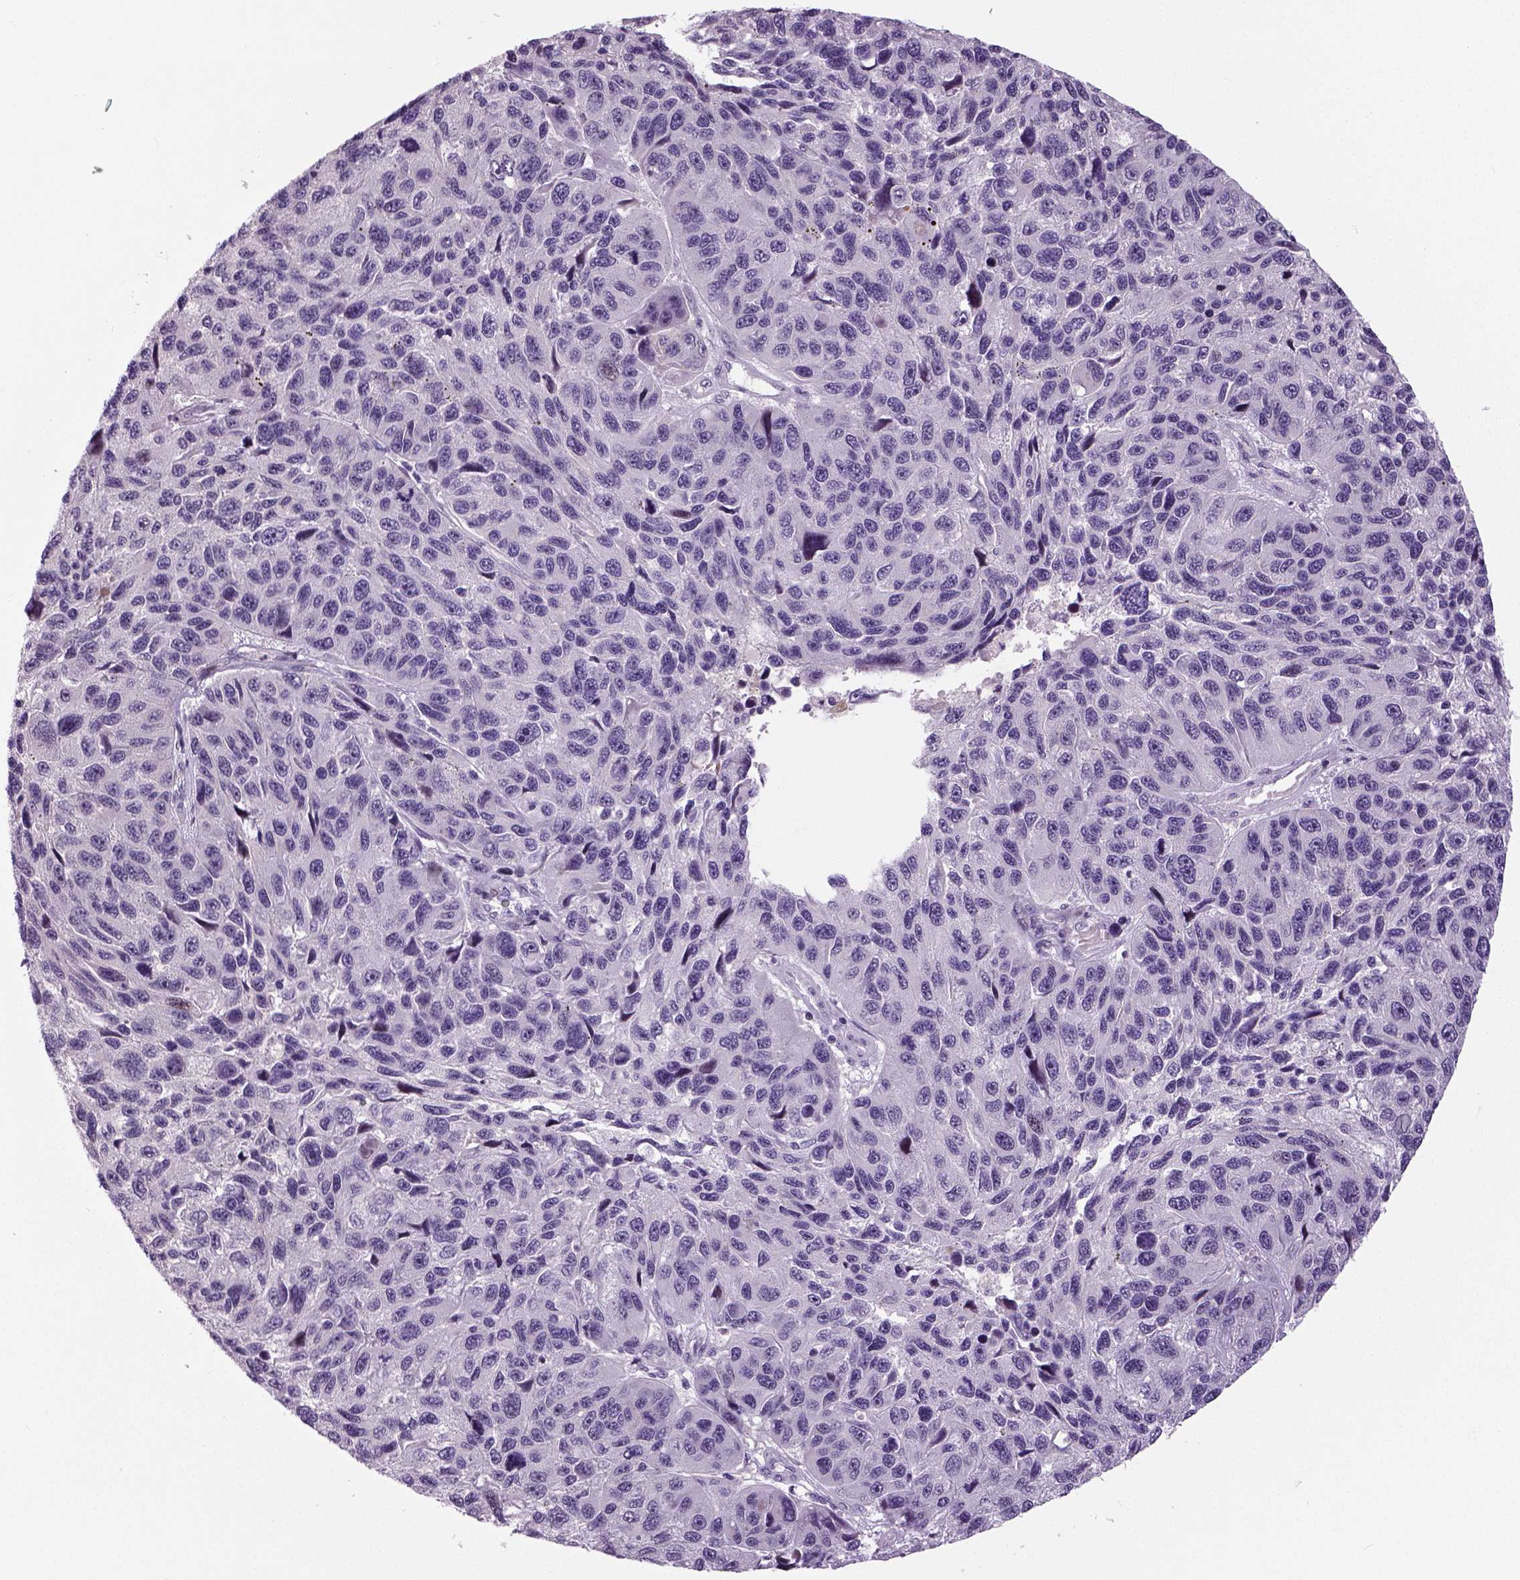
{"staining": {"intensity": "negative", "quantity": "none", "location": "none"}, "tissue": "melanoma", "cell_type": "Tumor cells", "image_type": "cancer", "snomed": [{"axis": "morphology", "description": "Malignant melanoma, NOS"}, {"axis": "topography", "description": "Skin"}], "caption": "Immunohistochemistry photomicrograph of malignant melanoma stained for a protein (brown), which exhibits no expression in tumor cells. (Brightfield microscopy of DAB (3,3'-diaminobenzidine) immunohistochemistry (IHC) at high magnification).", "gene": "NECAB1", "patient": {"sex": "male", "age": 53}}